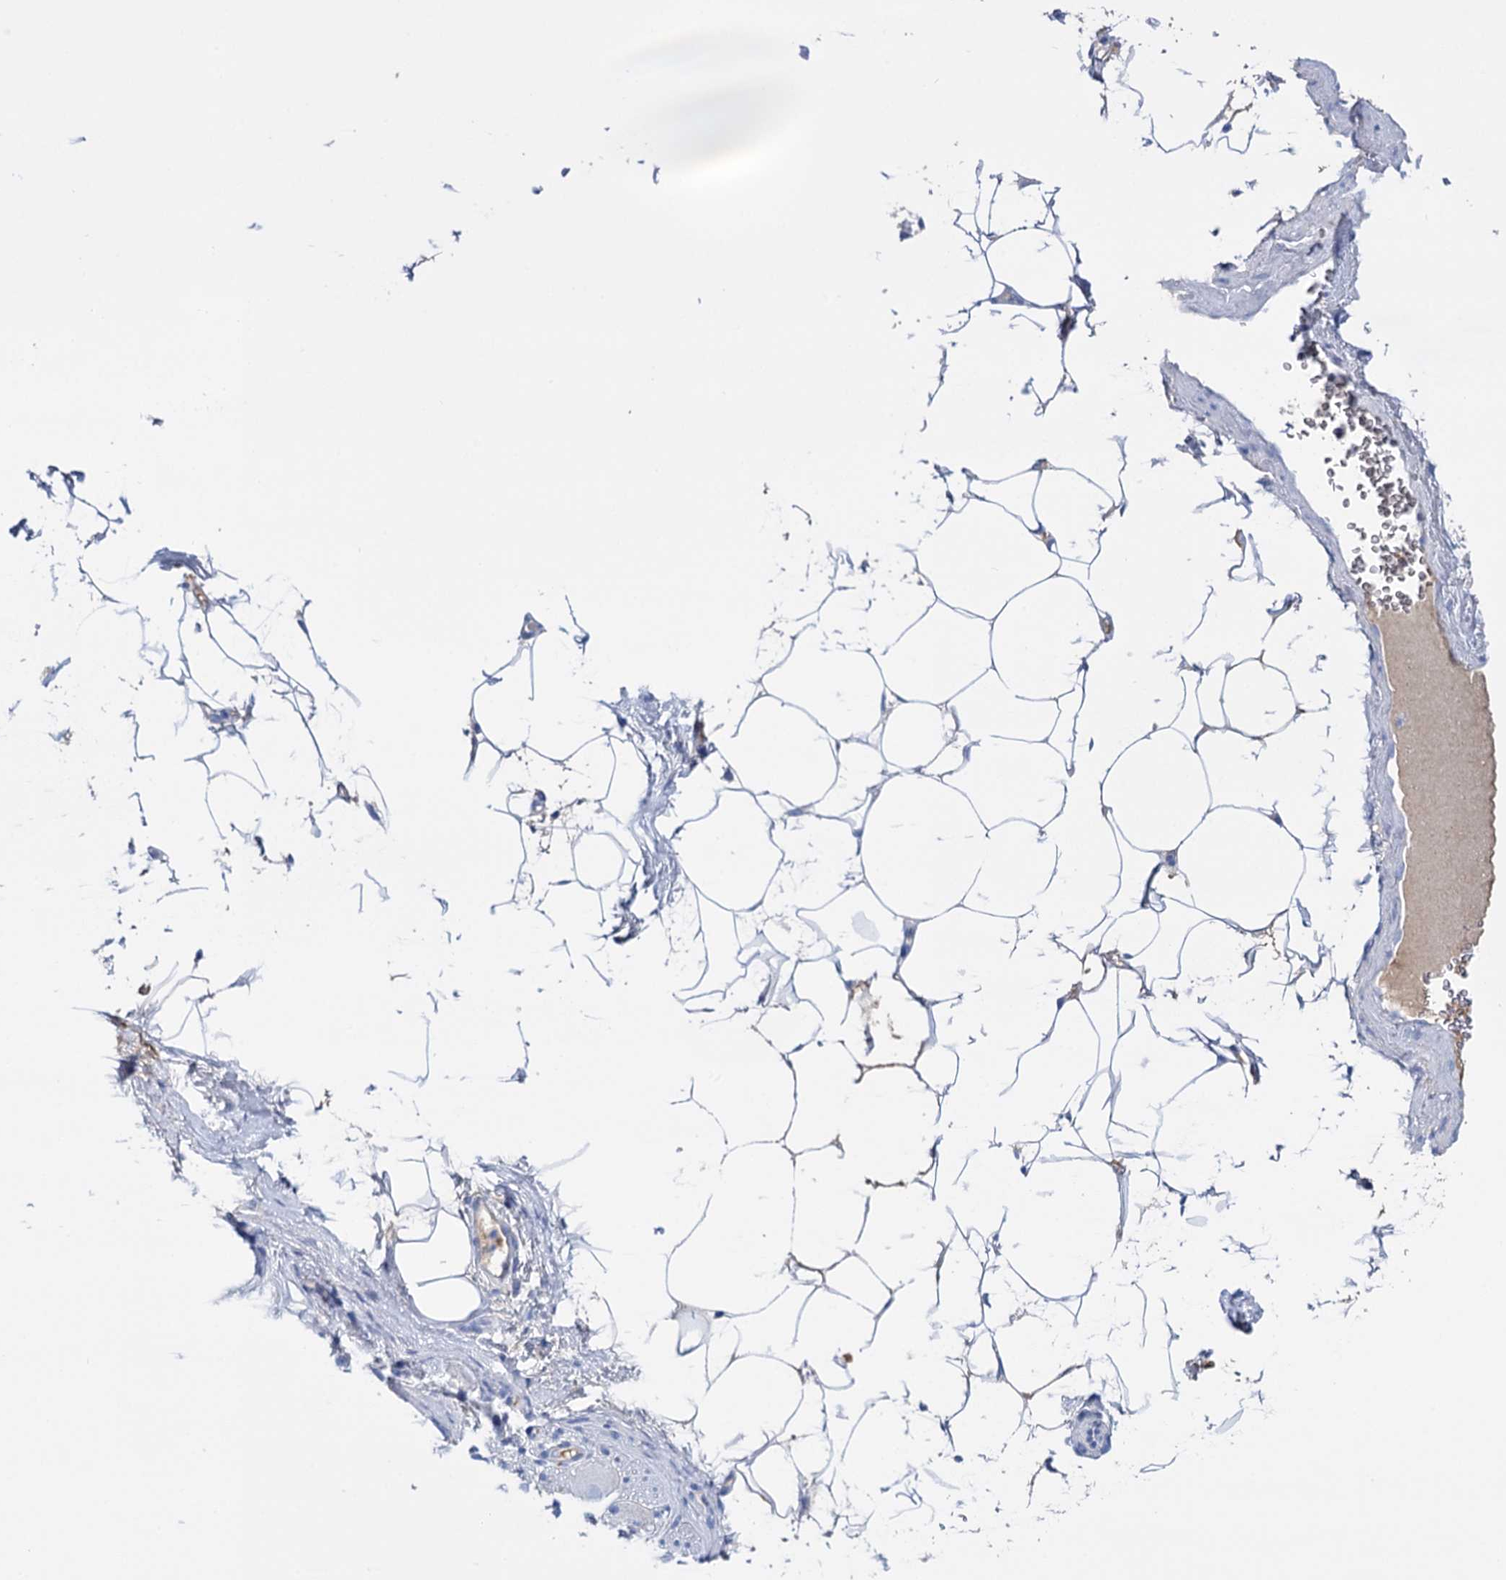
{"staining": {"intensity": "negative", "quantity": "none", "location": "none"}, "tissue": "adipose tissue", "cell_type": "Adipocytes", "image_type": "normal", "snomed": [{"axis": "morphology", "description": "Normal tissue, NOS"}, {"axis": "morphology", "description": "Adenocarcinoma, Low grade"}, {"axis": "topography", "description": "Prostate"}, {"axis": "topography", "description": "Peripheral nerve tissue"}], "caption": "DAB immunohistochemical staining of normal human adipose tissue exhibits no significant positivity in adipocytes. (DAB (3,3'-diaminobenzidine) IHC, high magnification).", "gene": "FBXW12", "patient": {"sex": "male", "age": 63}}